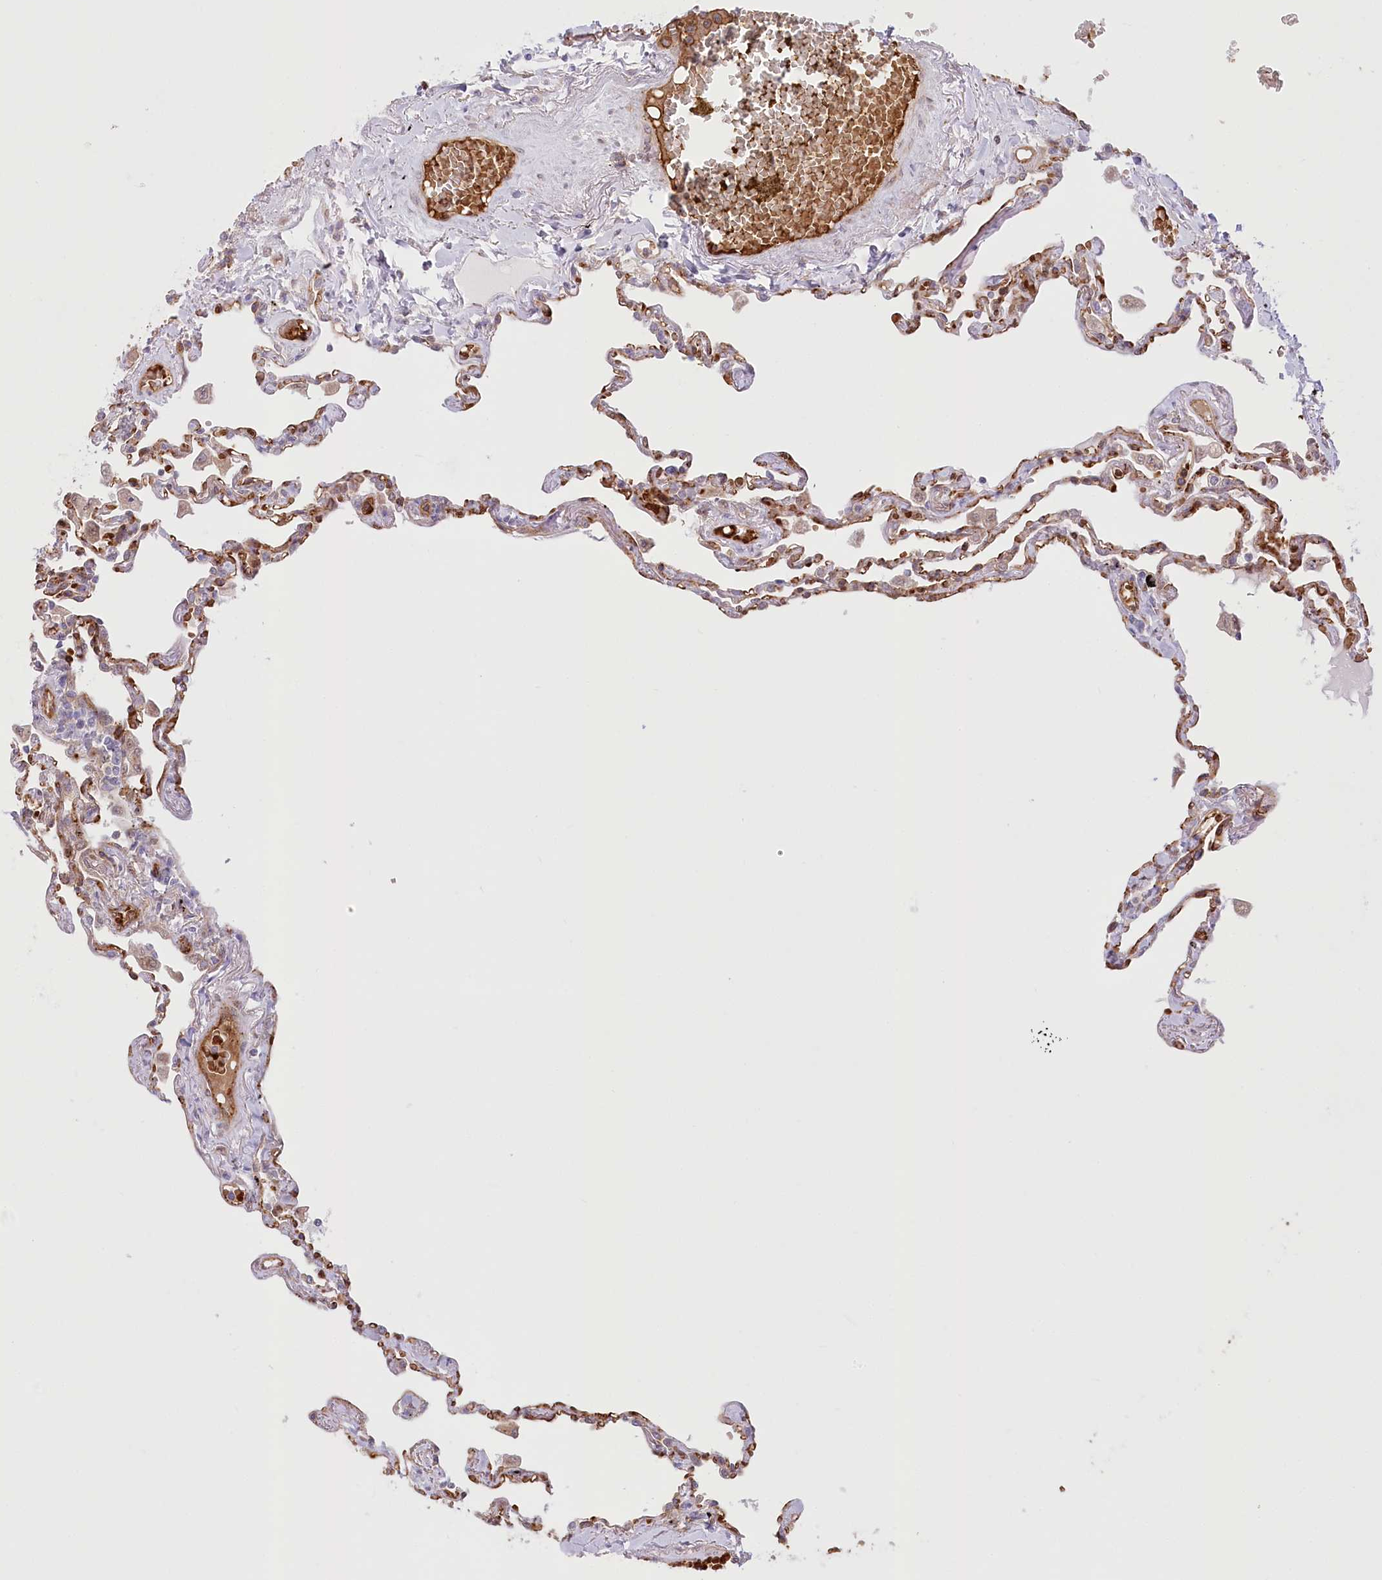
{"staining": {"intensity": "strong", "quantity": "25%-75%", "location": "cytoplasmic/membranous,nuclear"}, "tissue": "lung", "cell_type": "Alveolar cells", "image_type": "normal", "snomed": [{"axis": "morphology", "description": "Normal tissue, NOS"}, {"axis": "topography", "description": "Lung"}], "caption": "IHC of normal lung displays high levels of strong cytoplasmic/membranous,nuclear staining in approximately 25%-75% of alveolar cells. The staining is performed using DAB brown chromogen to label protein expression. The nuclei are counter-stained blue using hematoxylin.", "gene": "COMMD3", "patient": {"sex": "female", "age": 67}}